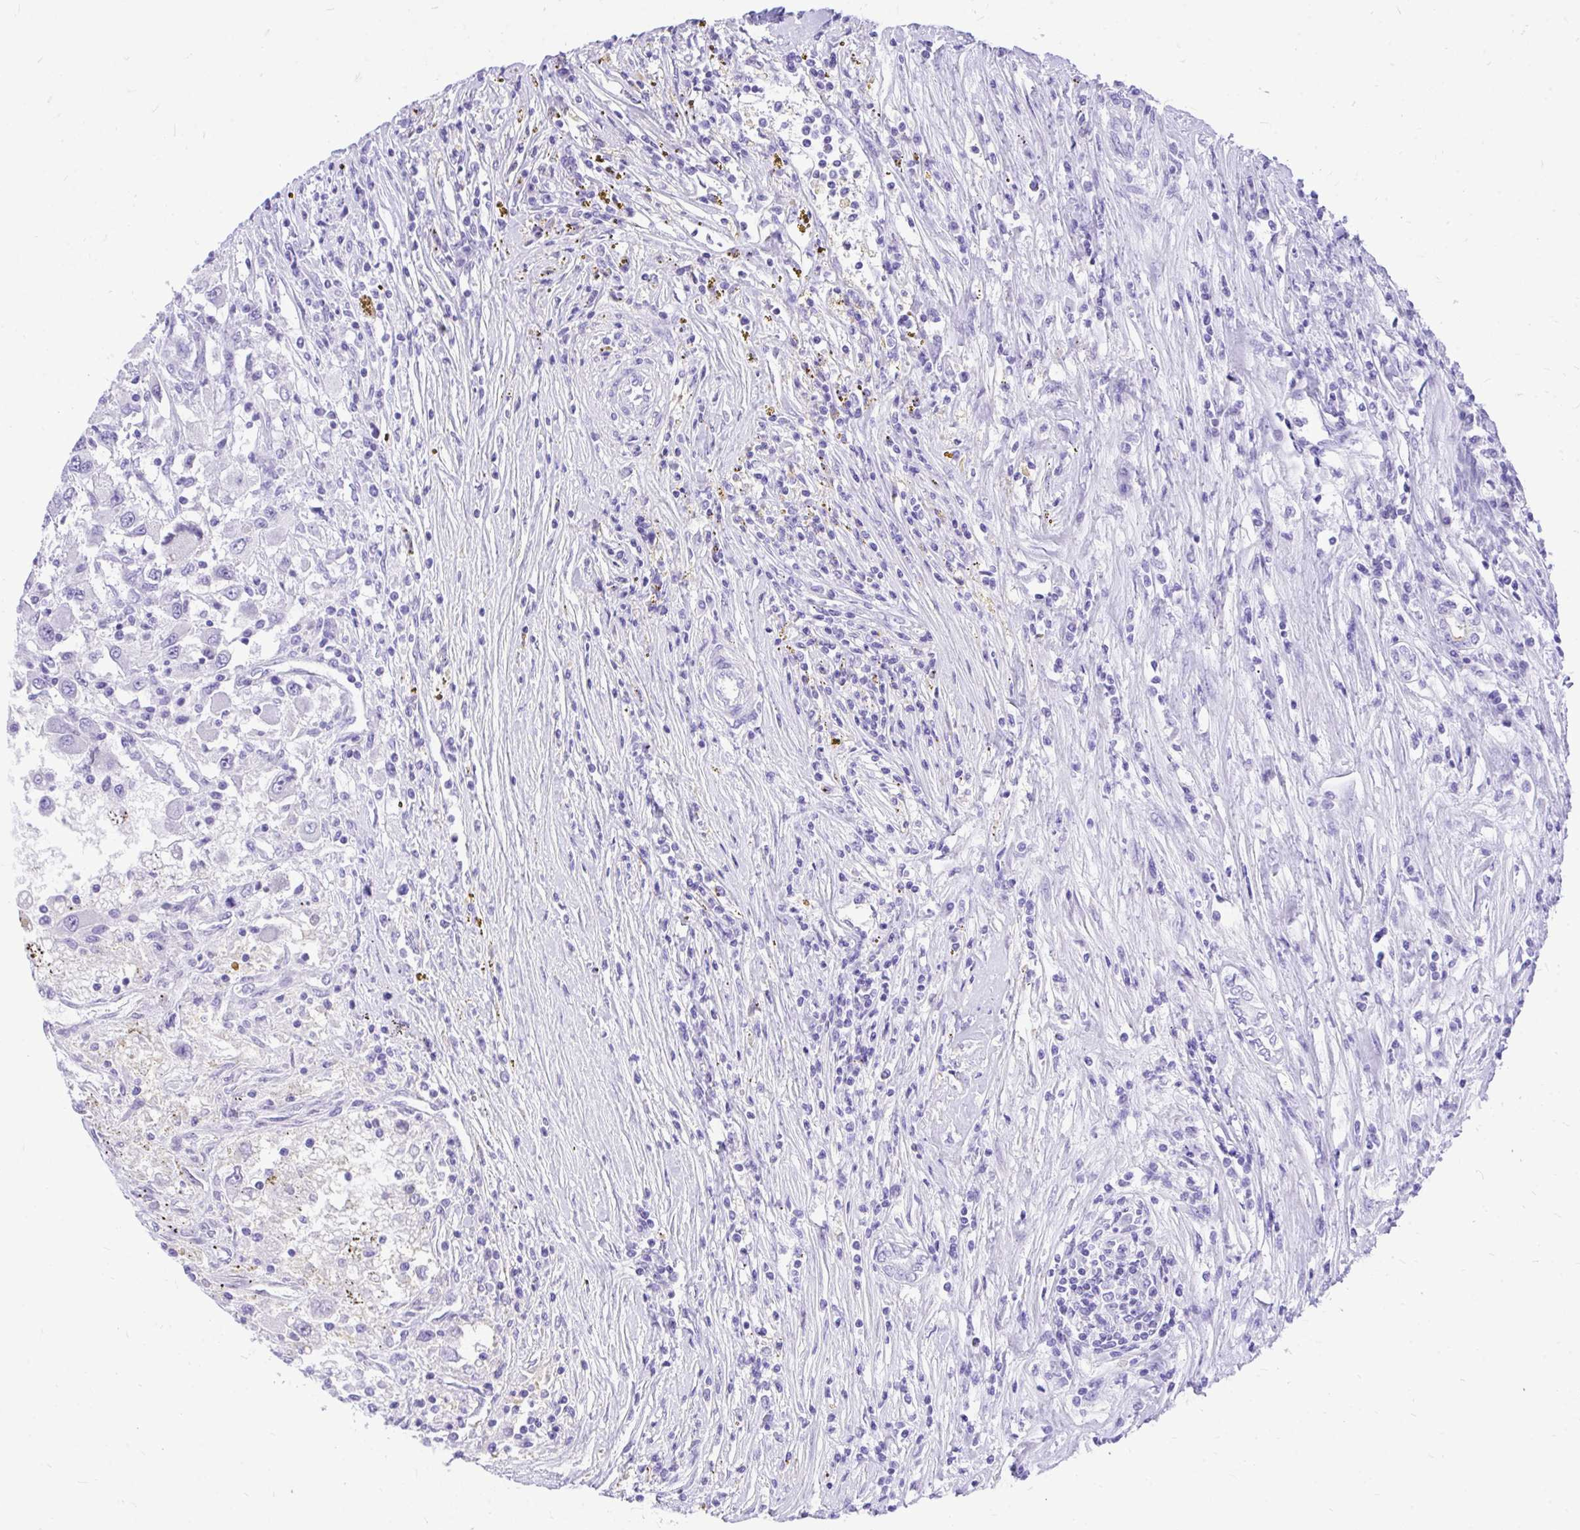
{"staining": {"intensity": "negative", "quantity": "none", "location": "none"}, "tissue": "renal cancer", "cell_type": "Tumor cells", "image_type": "cancer", "snomed": [{"axis": "morphology", "description": "Adenocarcinoma, NOS"}, {"axis": "topography", "description": "Kidney"}], "caption": "Histopathology image shows no significant protein positivity in tumor cells of renal adenocarcinoma.", "gene": "MON1A", "patient": {"sex": "female", "age": 67}}